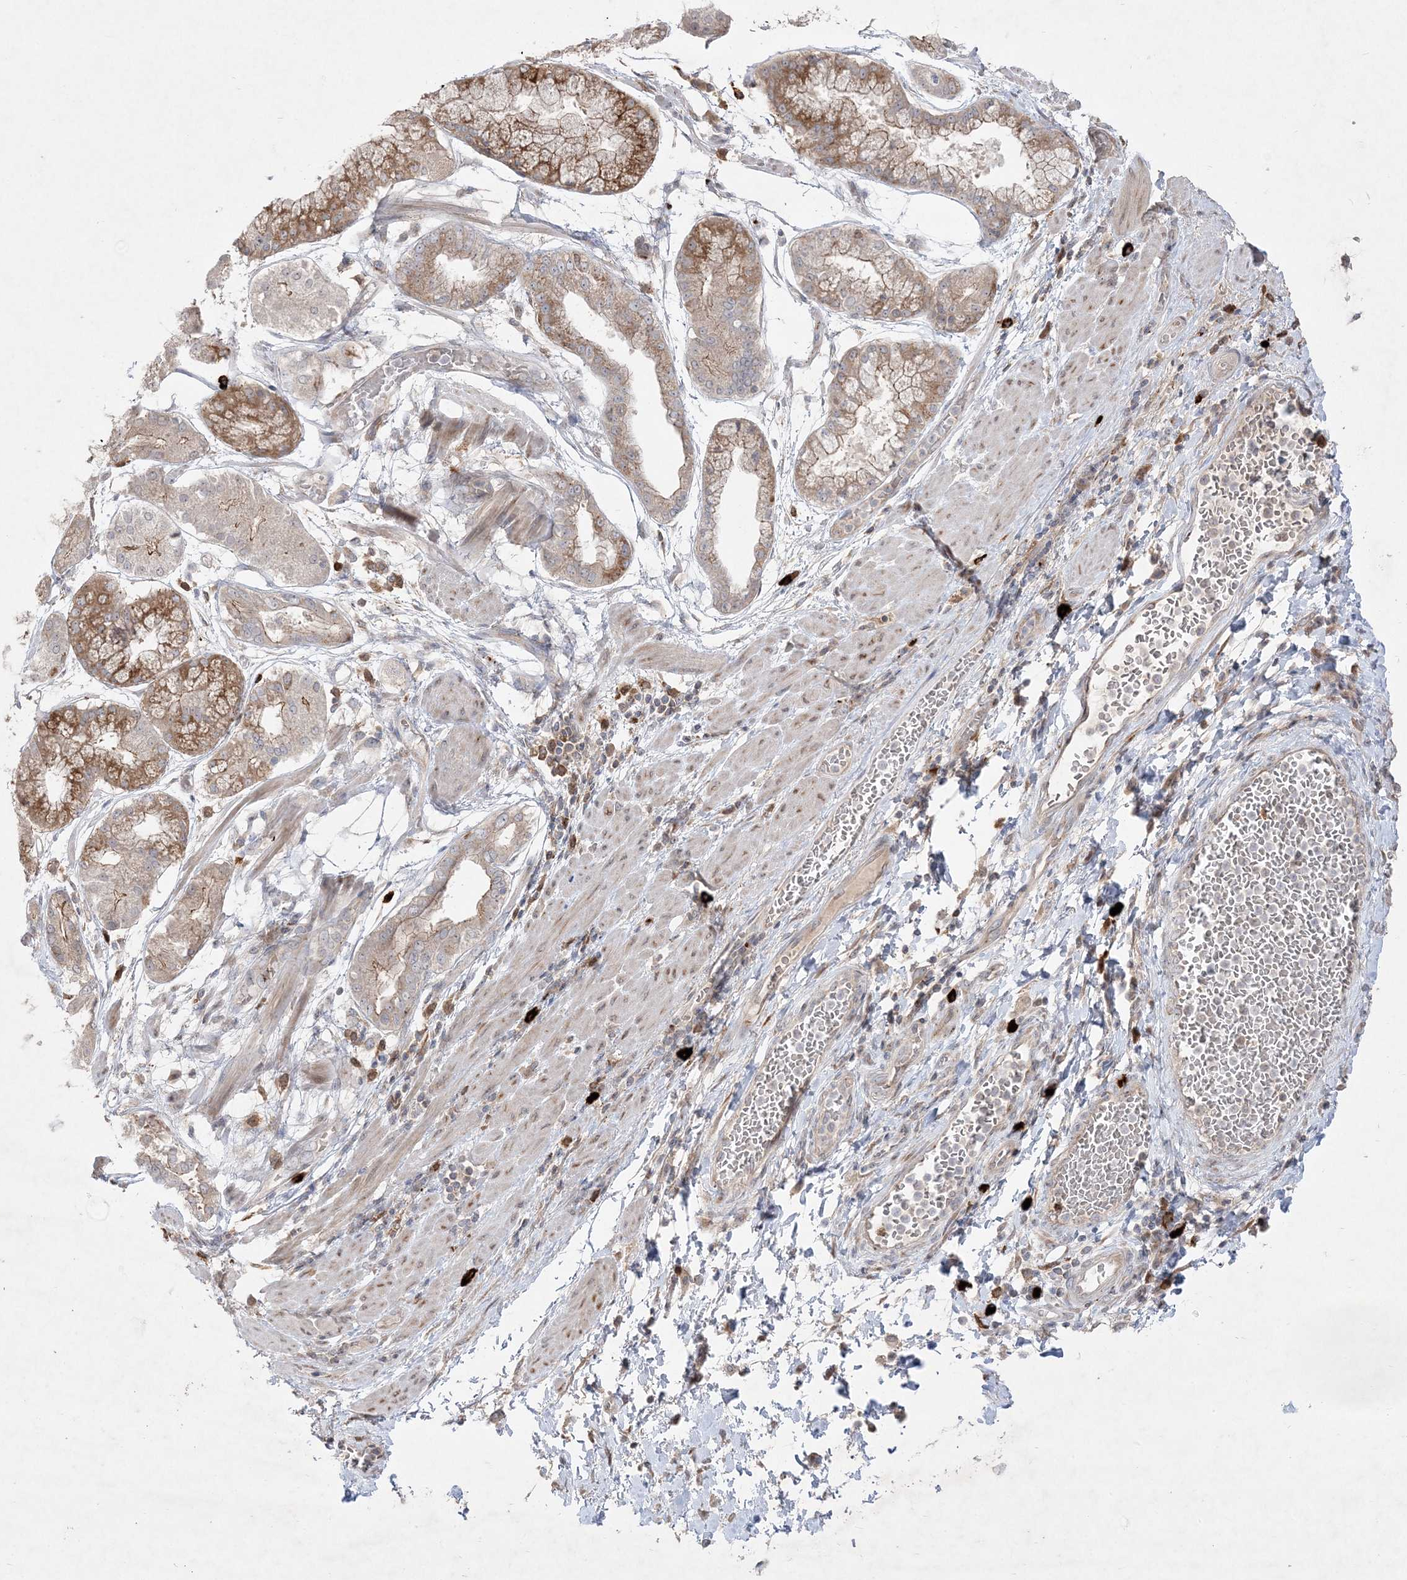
{"staining": {"intensity": "moderate", "quantity": "25%-75%", "location": "cytoplasmic/membranous"}, "tissue": "stomach cancer", "cell_type": "Tumor cells", "image_type": "cancer", "snomed": [{"axis": "morphology", "description": "Normal tissue, NOS"}, {"axis": "morphology", "description": "Adenocarcinoma, NOS"}, {"axis": "topography", "description": "Lymph node"}, {"axis": "topography", "description": "Stomach"}], "caption": "About 25%-75% of tumor cells in human adenocarcinoma (stomach) display moderate cytoplasmic/membranous protein staining as visualized by brown immunohistochemical staining.", "gene": "CLNK", "patient": {"sex": "male", "age": 48}}